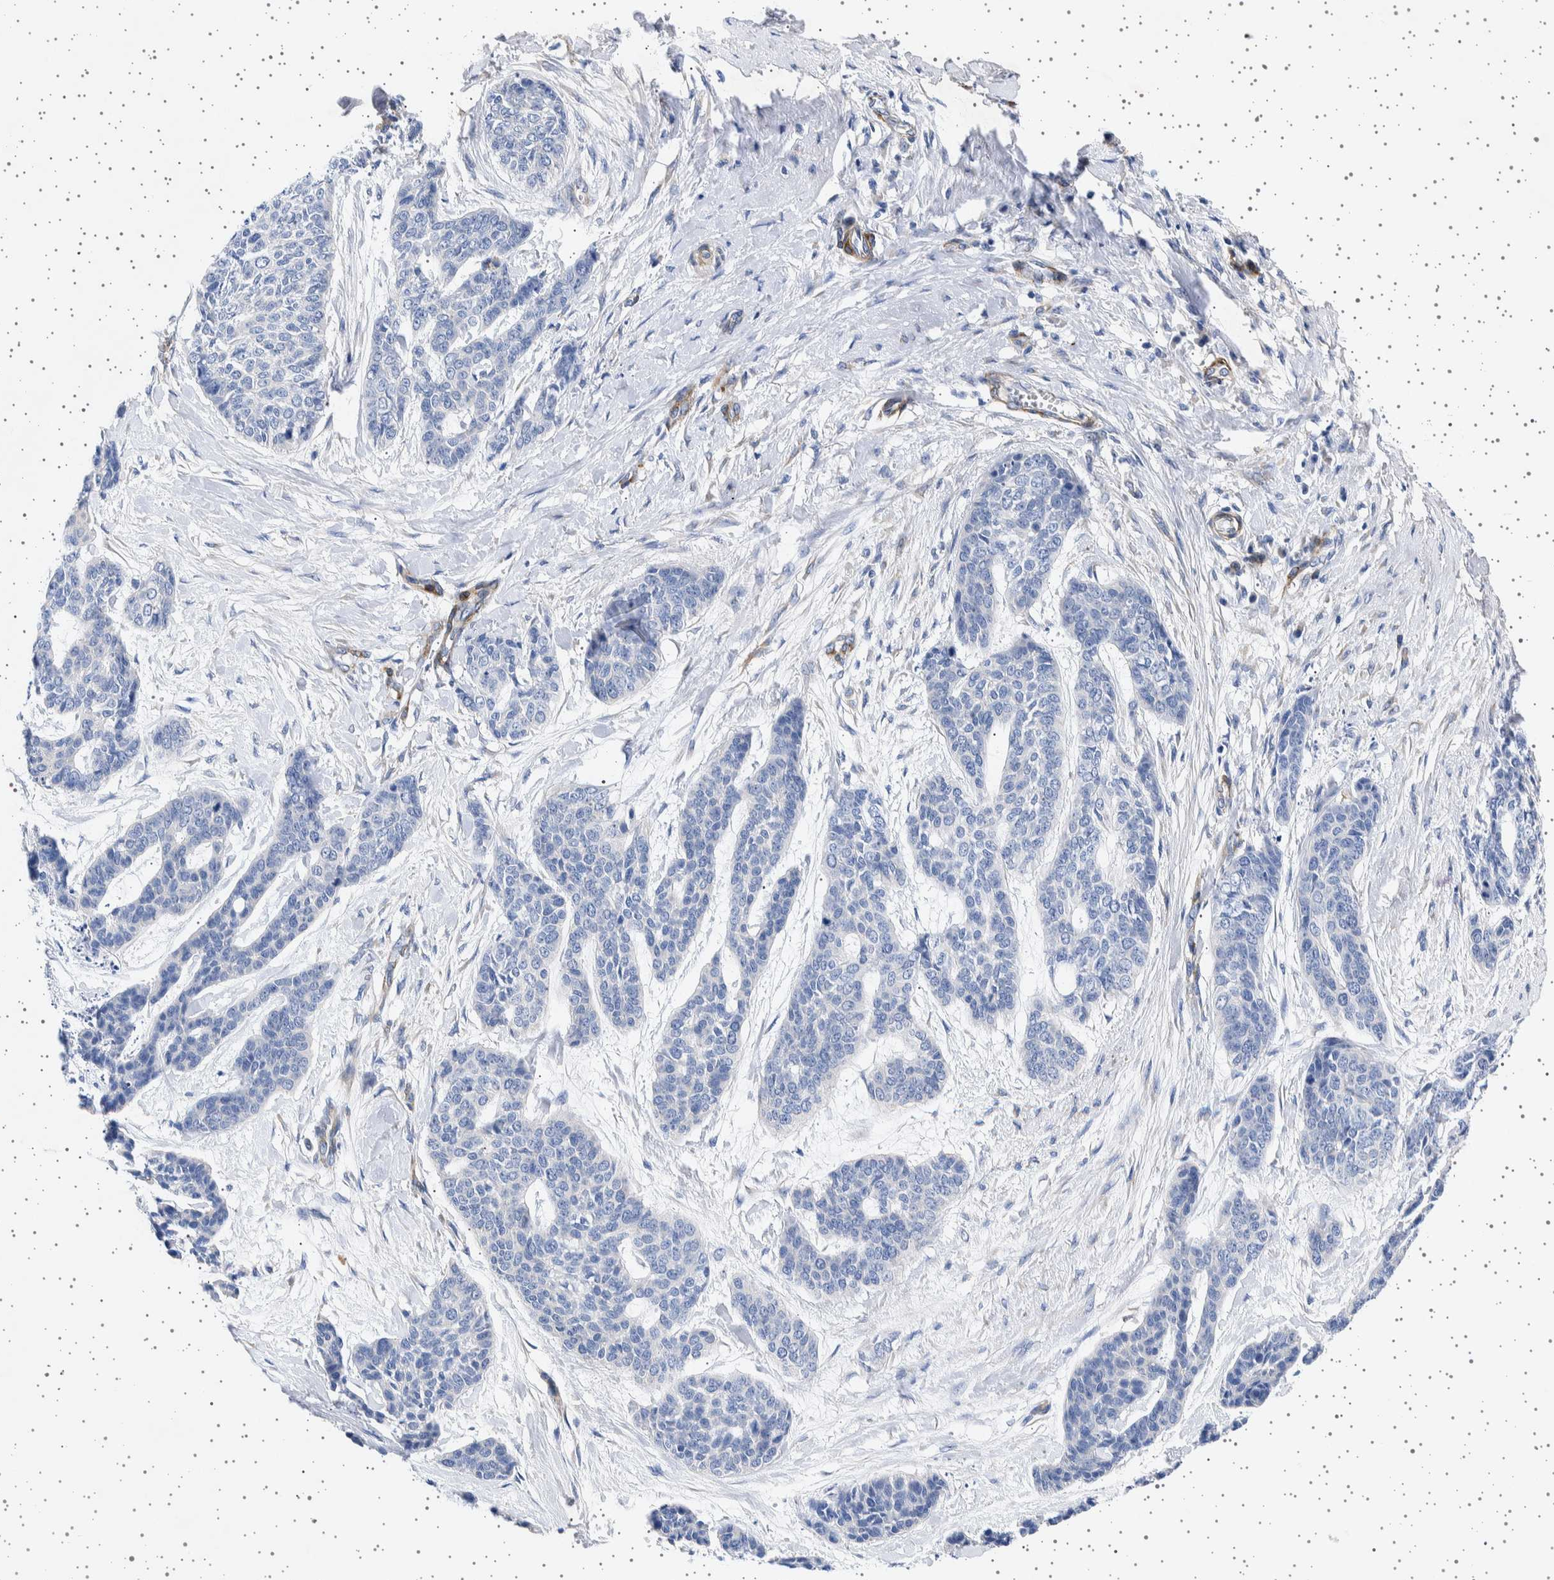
{"staining": {"intensity": "negative", "quantity": "none", "location": "none"}, "tissue": "skin cancer", "cell_type": "Tumor cells", "image_type": "cancer", "snomed": [{"axis": "morphology", "description": "Basal cell carcinoma"}, {"axis": "topography", "description": "Skin"}], "caption": "A photomicrograph of skin cancer stained for a protein shows no brown staining in tumor cells.", "gene": "SEPTIN4", "patient": {"sex": "female", "age": 64}}